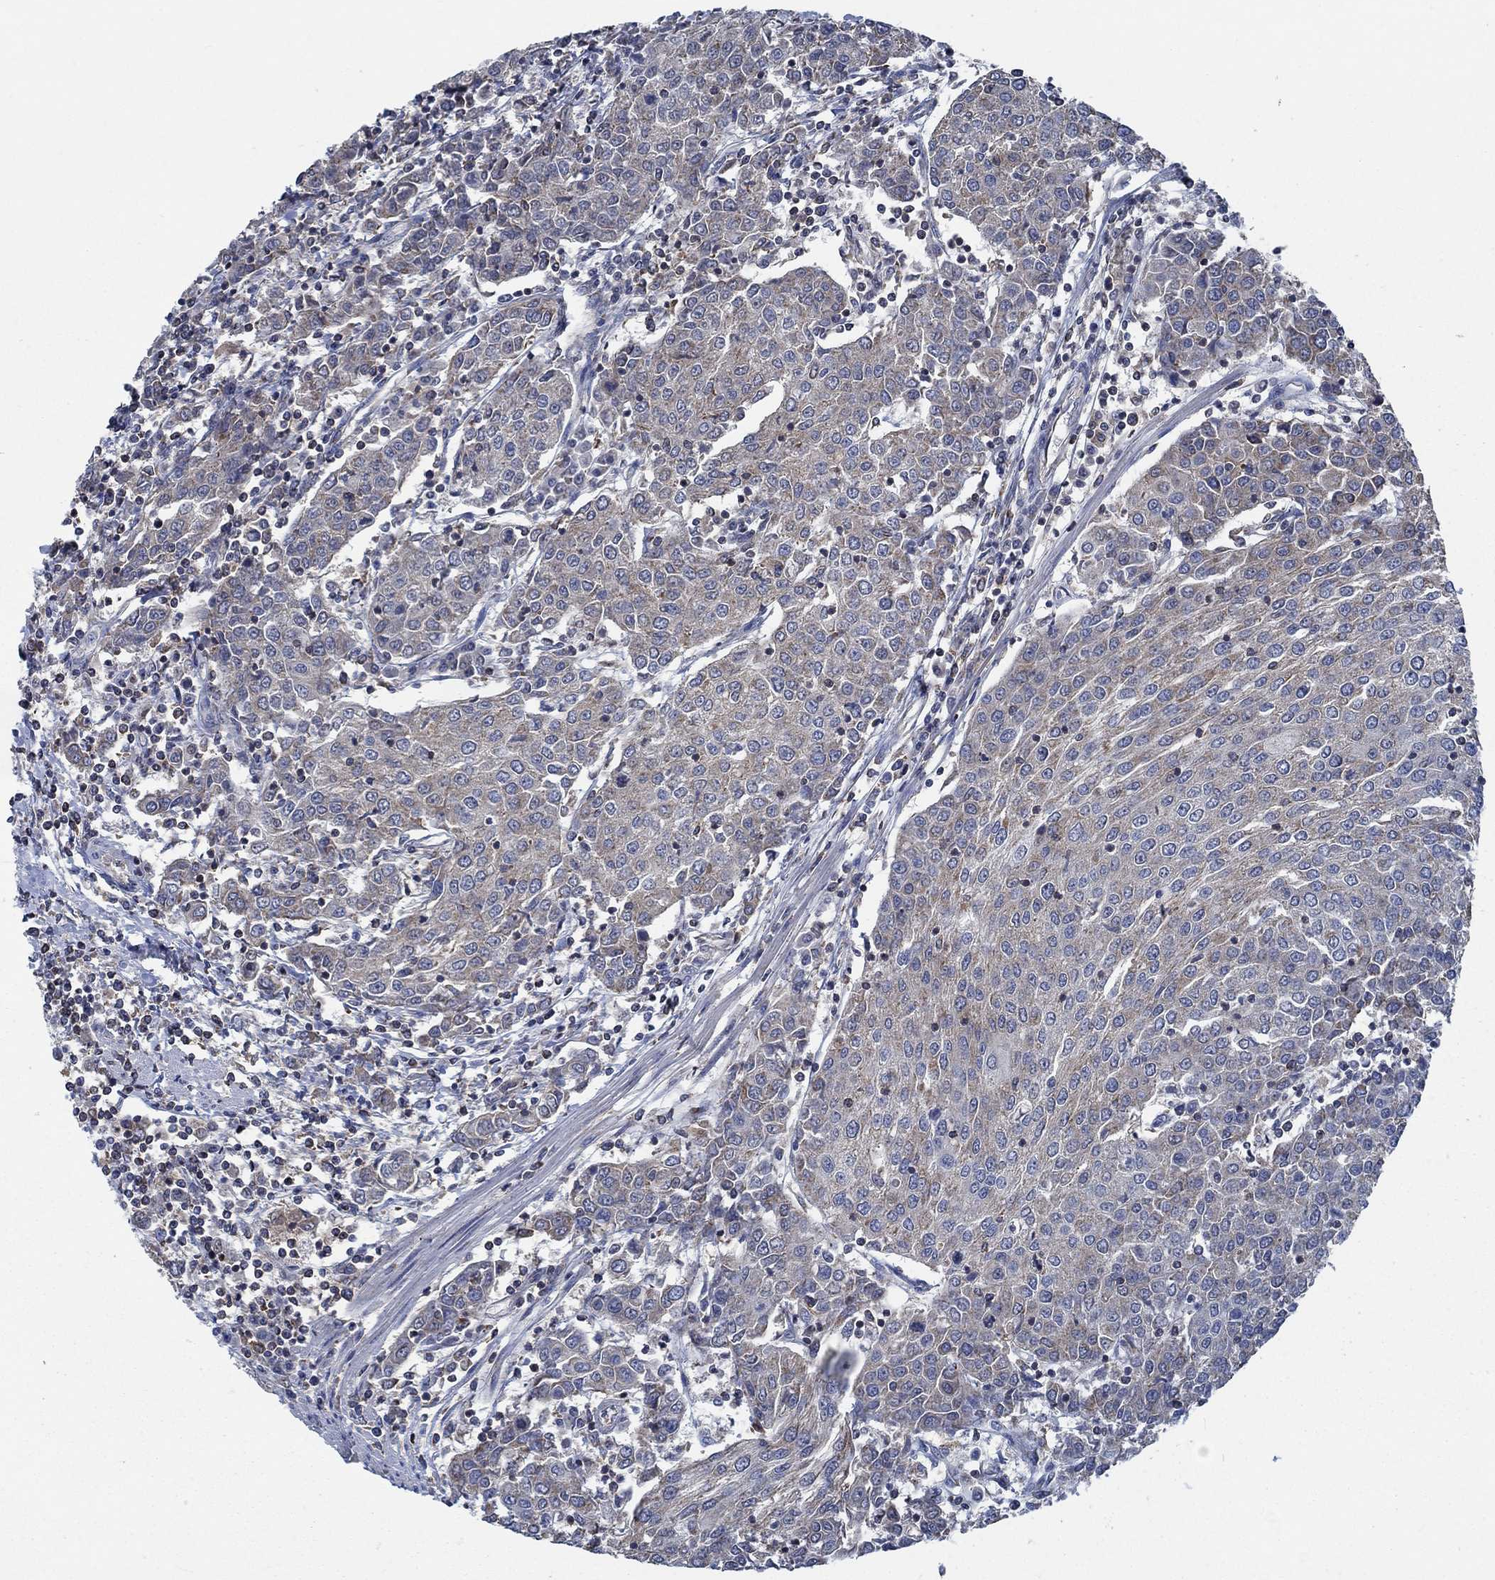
{"staining": {"intensity": "weak", "quantity": ">75%", "location": "cytoplasmic/membranous"}, "tissue": "urothelial cancer", "cell_type": "Tumor cells", "image_type": "cancer", "snomed": [{"axis": "morphology", "description": "Urothelial carcinoma, High grade"}, {"axis": "topography", "description": "Urinary bladder"}], "caption": "Tumor cells demonstrate low levels of weak cytoplasmic/membranous expression in approximately >75% of cells in human high-grade urothelial carcinoma.", "gene": "STXBP6", "patient": {"sex": "female", "age": 85}}